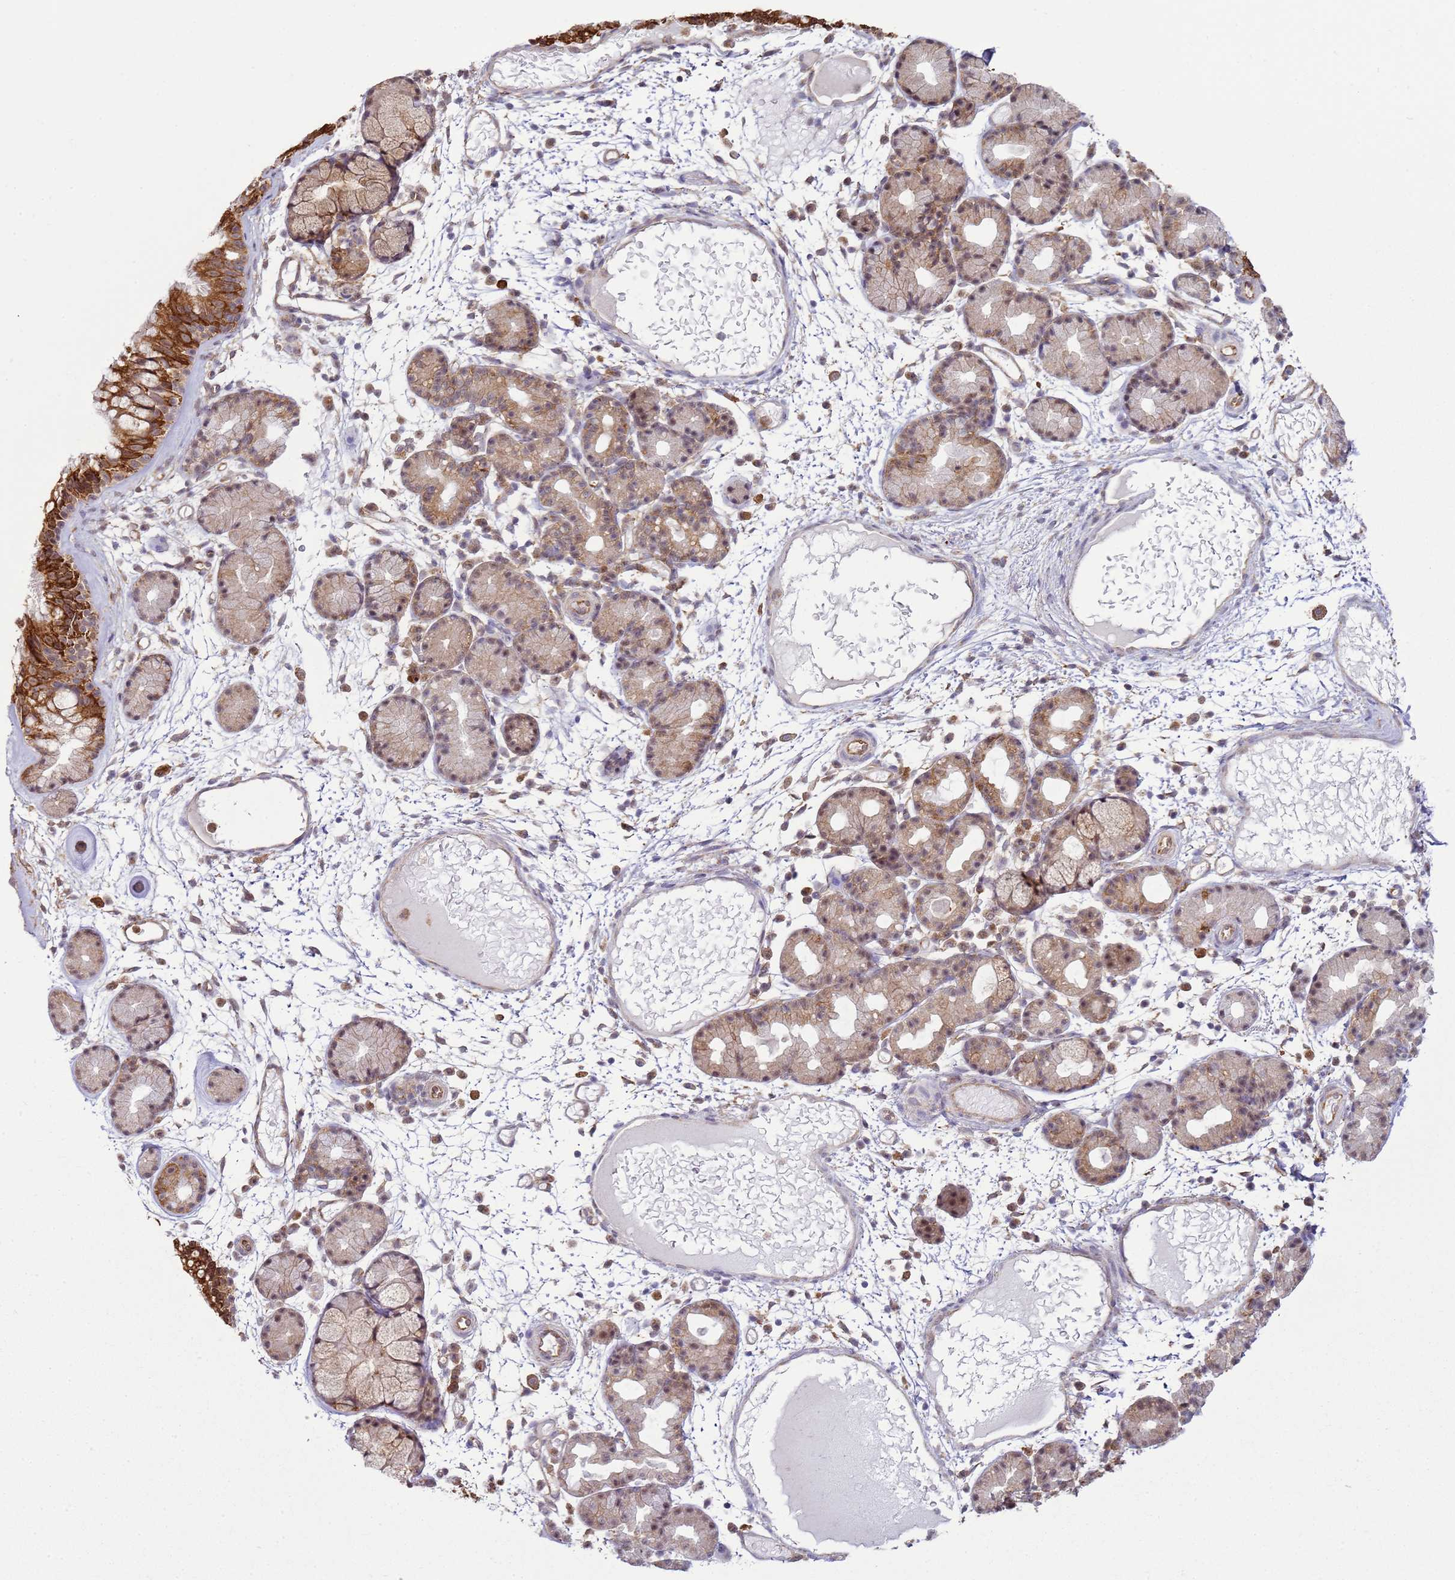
{"staining": {"intensity": "strong", "quantity": ">75%", "location": "cytoplasmic/membranous"}, "tissue": "nasopharynx", "cell_type": "Respiratory epithelial cells", "image_type": "normal", "snomed": [{"axis": "morphology", "description": "Normal tissue, NOS"}, {"axis": "topography", "description": "Nasopharynx"}], "caption": "High-magnification brightfield microscopy of benign nasopharynx stained with DAB (3,3'-diaminobenzidine) (brown) and counterstained with hematoxylin (blue). respiratory epithelial cells exhibit strong cytoplasmic/membranous staining is identified in approximately>75% of cells. (DAB (3,3'-diaminobenzidine) IHC, brown staining for protein, blue staining for nuclei).", "gene": "GABRE", "patient": {"sex": "female", "age": 81}}